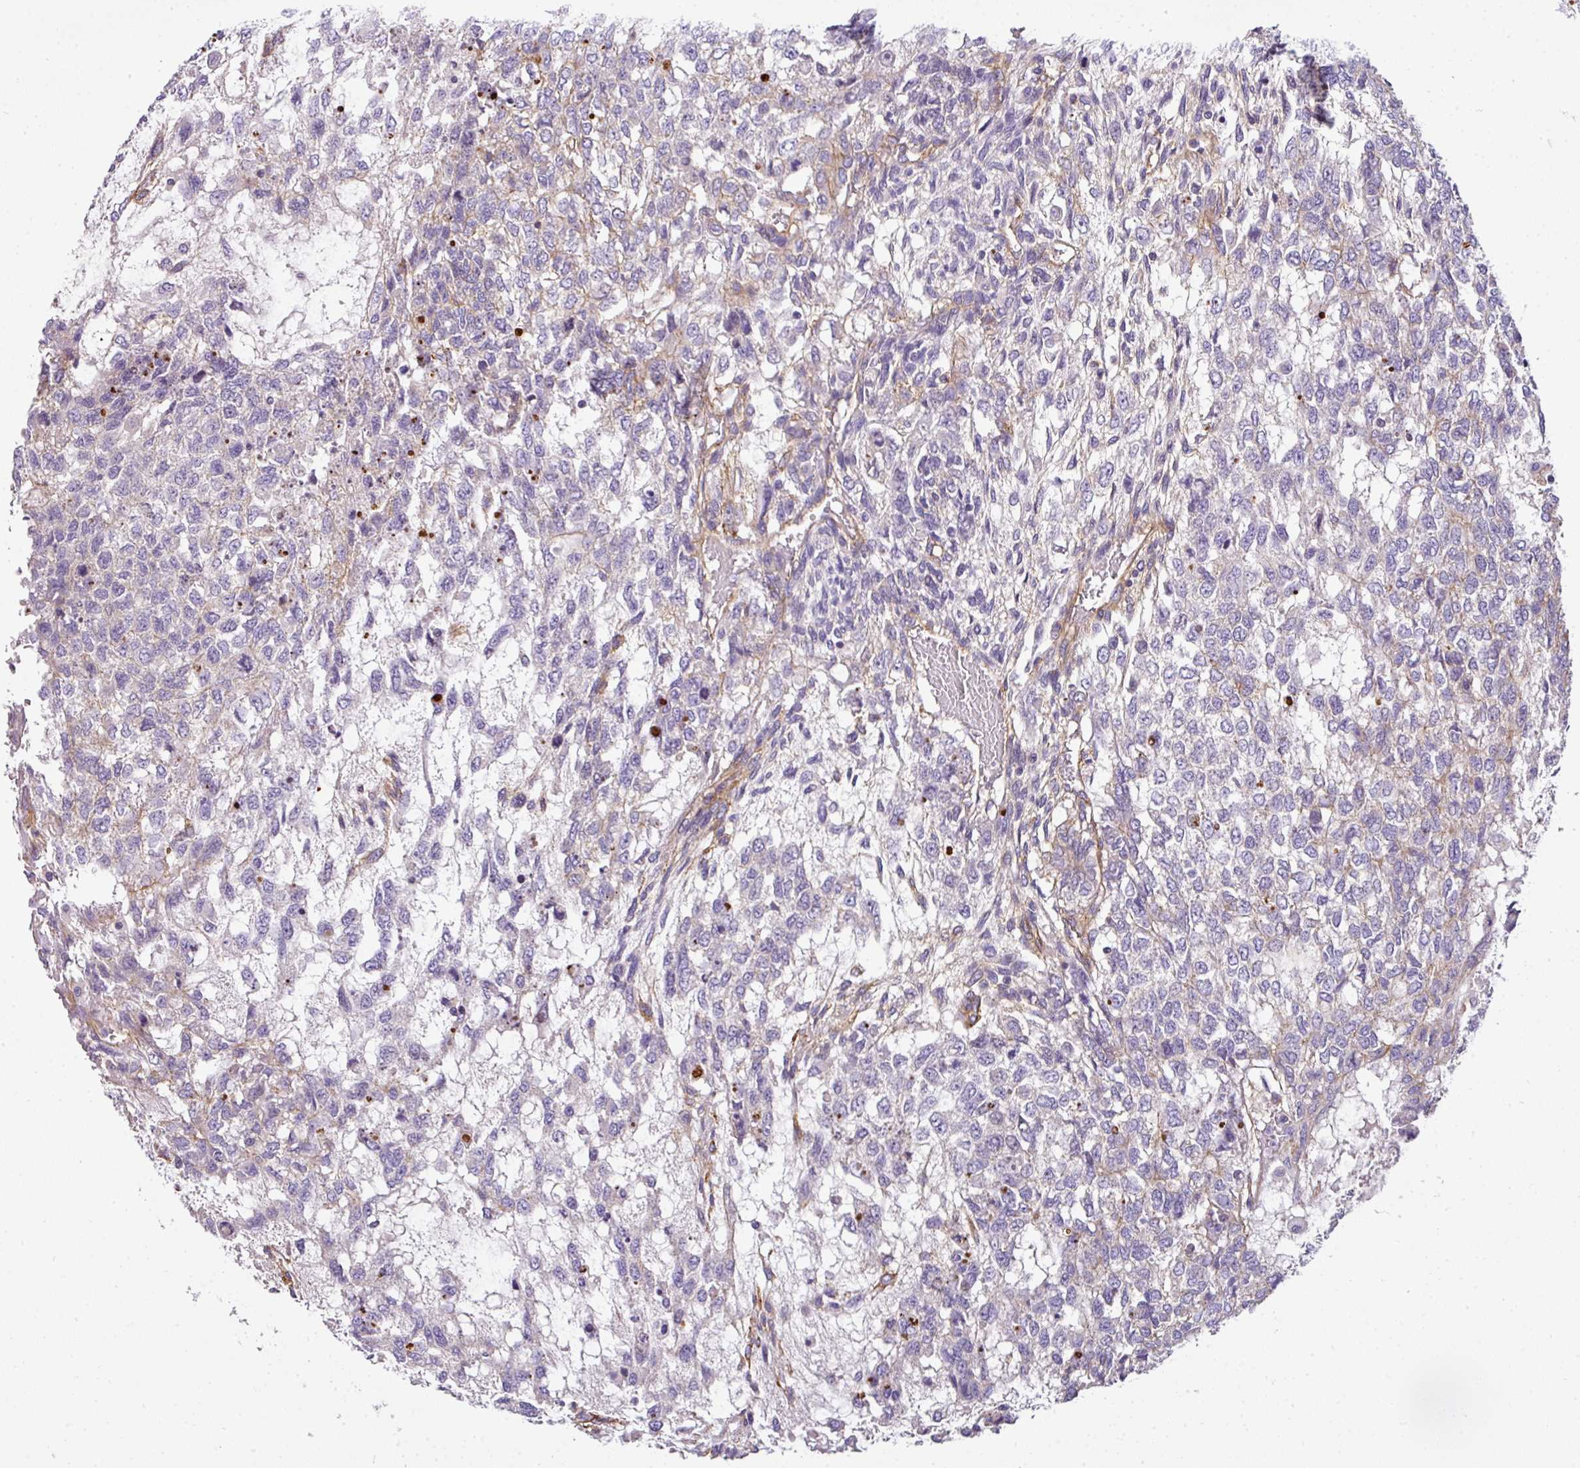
{"staining": {"intensity": "negative", "quantity": "none", "location": "none"}, "tissue": "testis cancer", "cell_type": "Tumor cells", "image_type": "cancer", "snomed": [{"axis": "morphology", "description": "Carcinoma, Embryonal, NOS"}, {"axis": "topography", "description": "Testis"}], "caption": "IHC image of neoplastic tissue: human embryonal carcinoma (testis) stained with DAB shows no significant protein expression in tumor cells.", "gene": "OR11H4", "patient": {"sex": "male", "age": 23}}